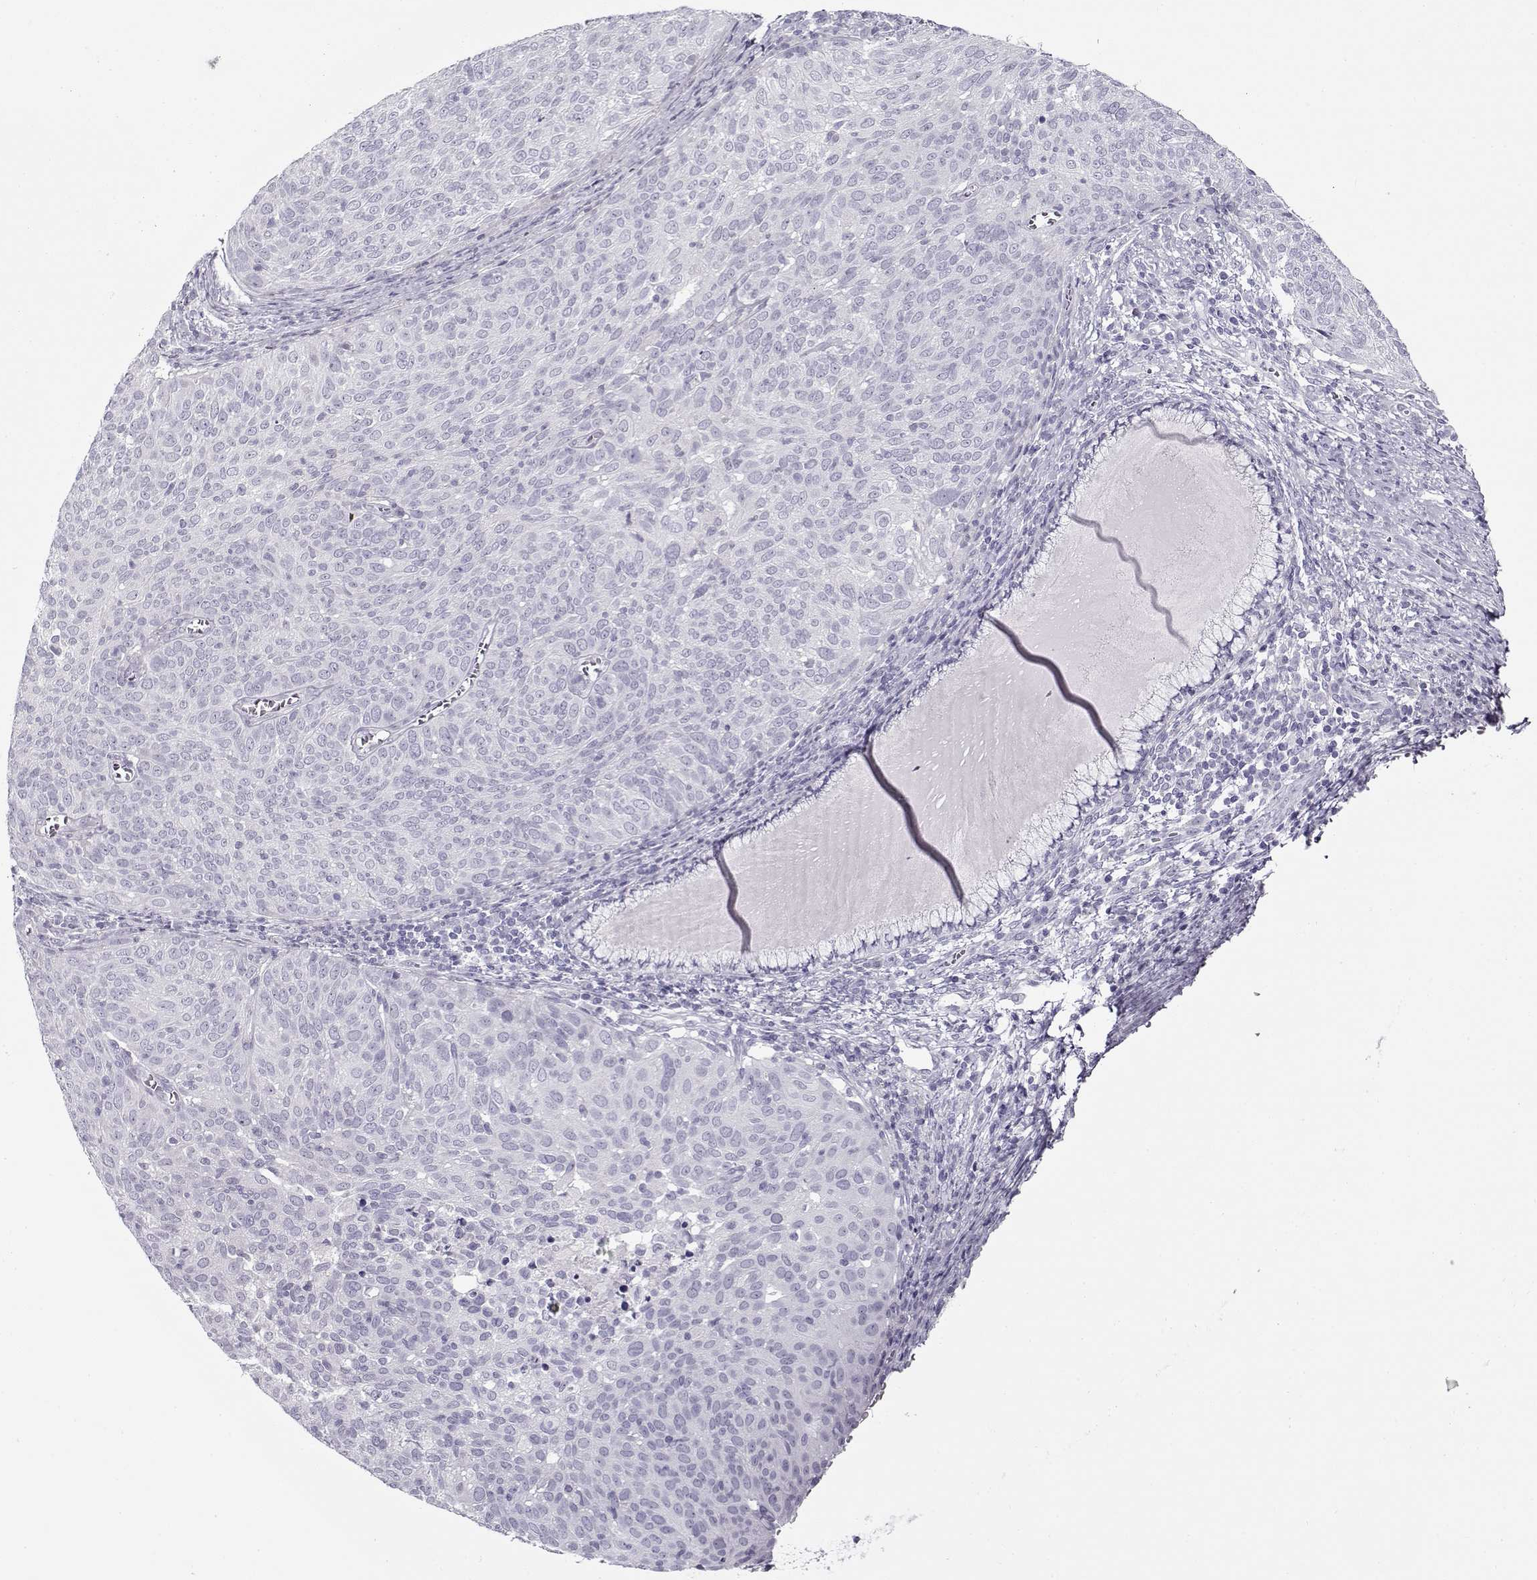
{"staining": {"intensity": "negative", "quantity": "none", "location": "none"}, "tissue": "cervical cancer", "cell_type": "Tumor cells", "image_type": "cancer", "snomed": [{"axis": "morphology", "description": "Squamous cell carcinoma, NOS"}, {"axis": "topography", "description": "Cervix"}], "caption": "This is an IHC histopathology image of human cervical cancer (squamous cell carcinoma). There is no positivity in tumor cells.", "gene": "GAGE2A", "patient": {"sex": "female", "age": 39}}